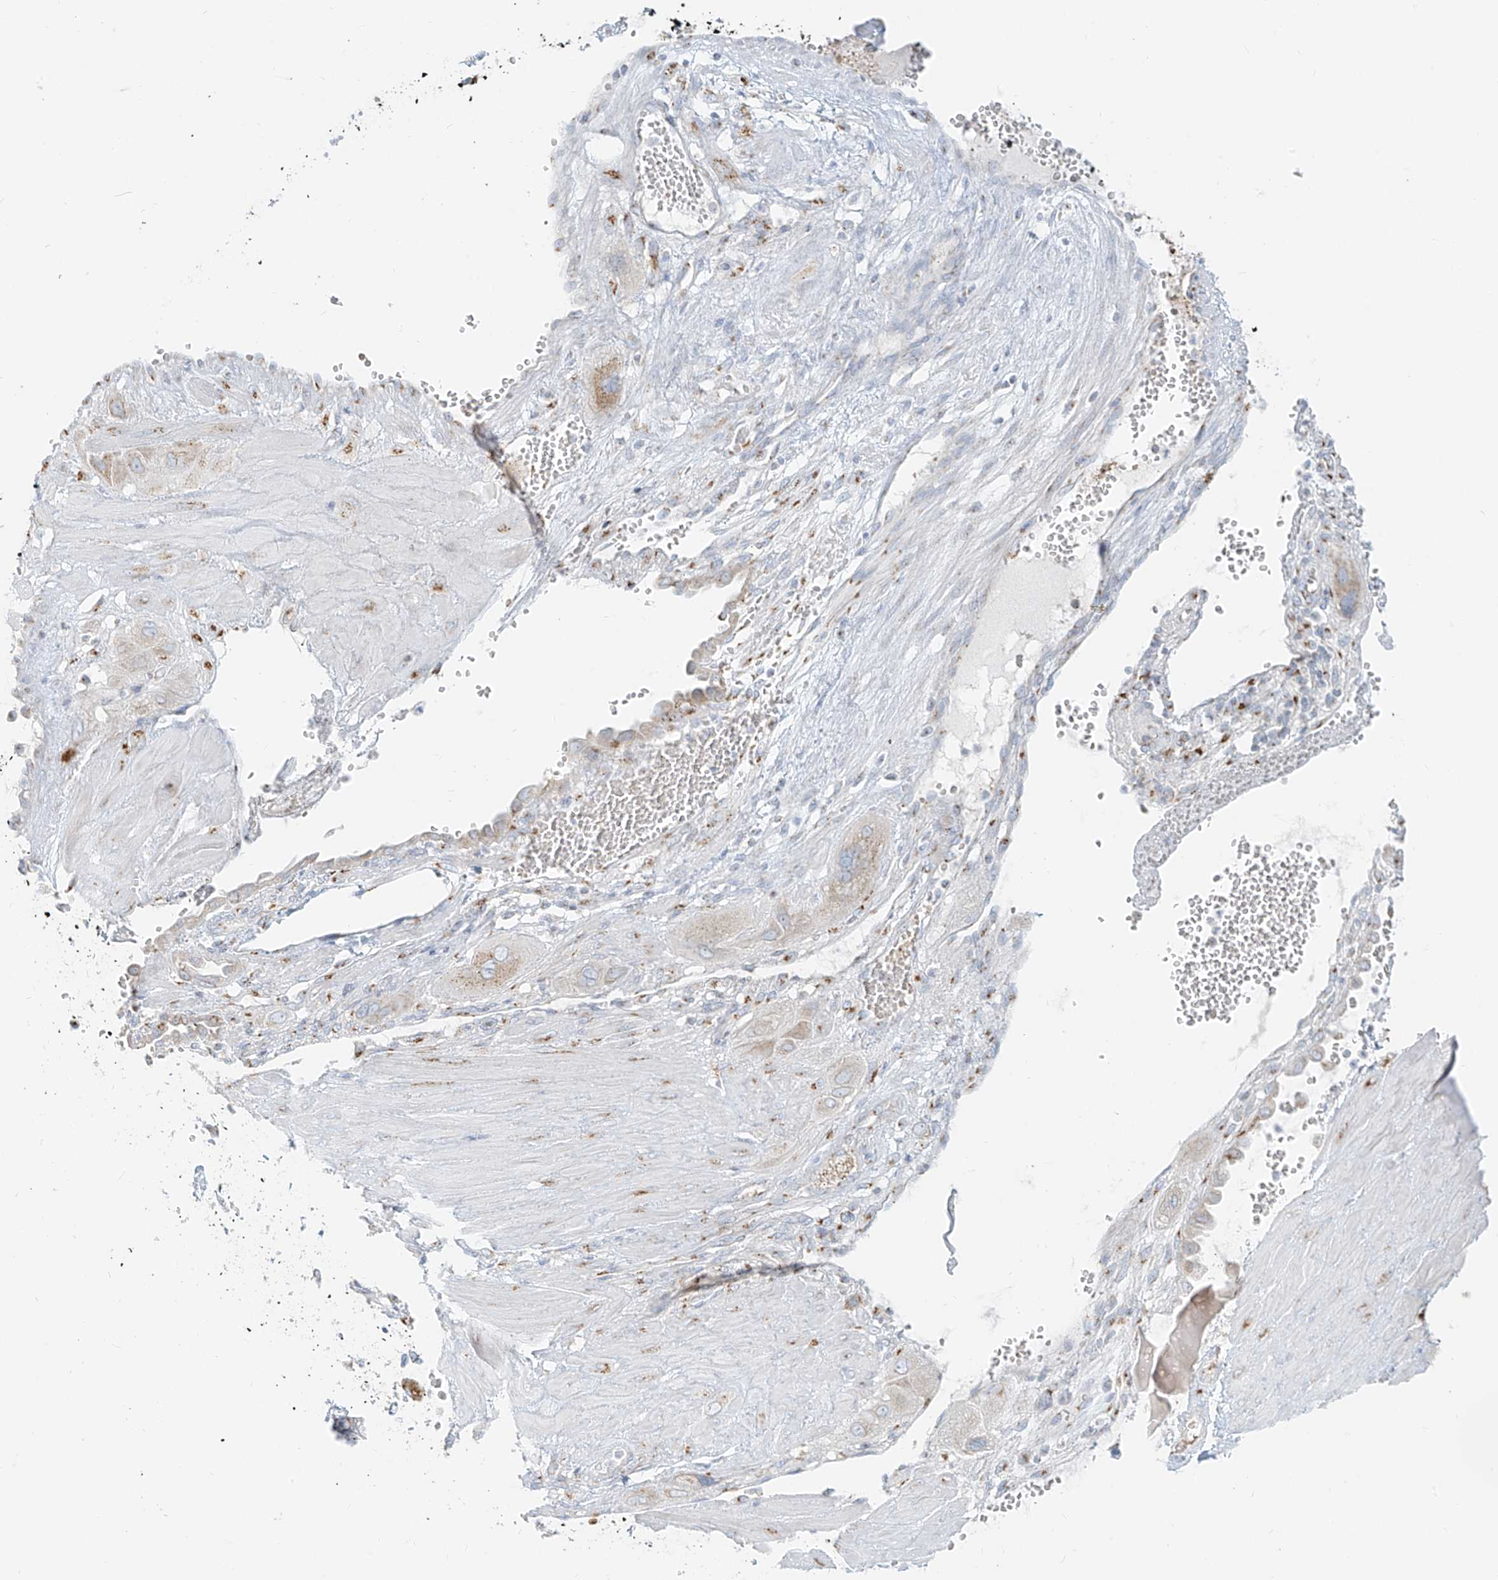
{"staining": {"intensity": "weak", "quantity": "<25%", "location": "cytoplasmic/membranous"}, "tissue": "cervical cancer", "cell_type": "Tumor cells", "image_type": "cancer", "snomed": [{"axis": "morphology", "description": "Squamous cell carcinoma, NOS"}, {"axis": "topography", "description": "Cervix"}], "caption": "Immunohistochemistry (IHC) photomicrograph of human cervical squamous cell carcinoma stained for a protein (brown), which exhibits no expression in tumor cells.", "gene": "TMEM87B", "patient": {"sex": "female", "age": 34}}